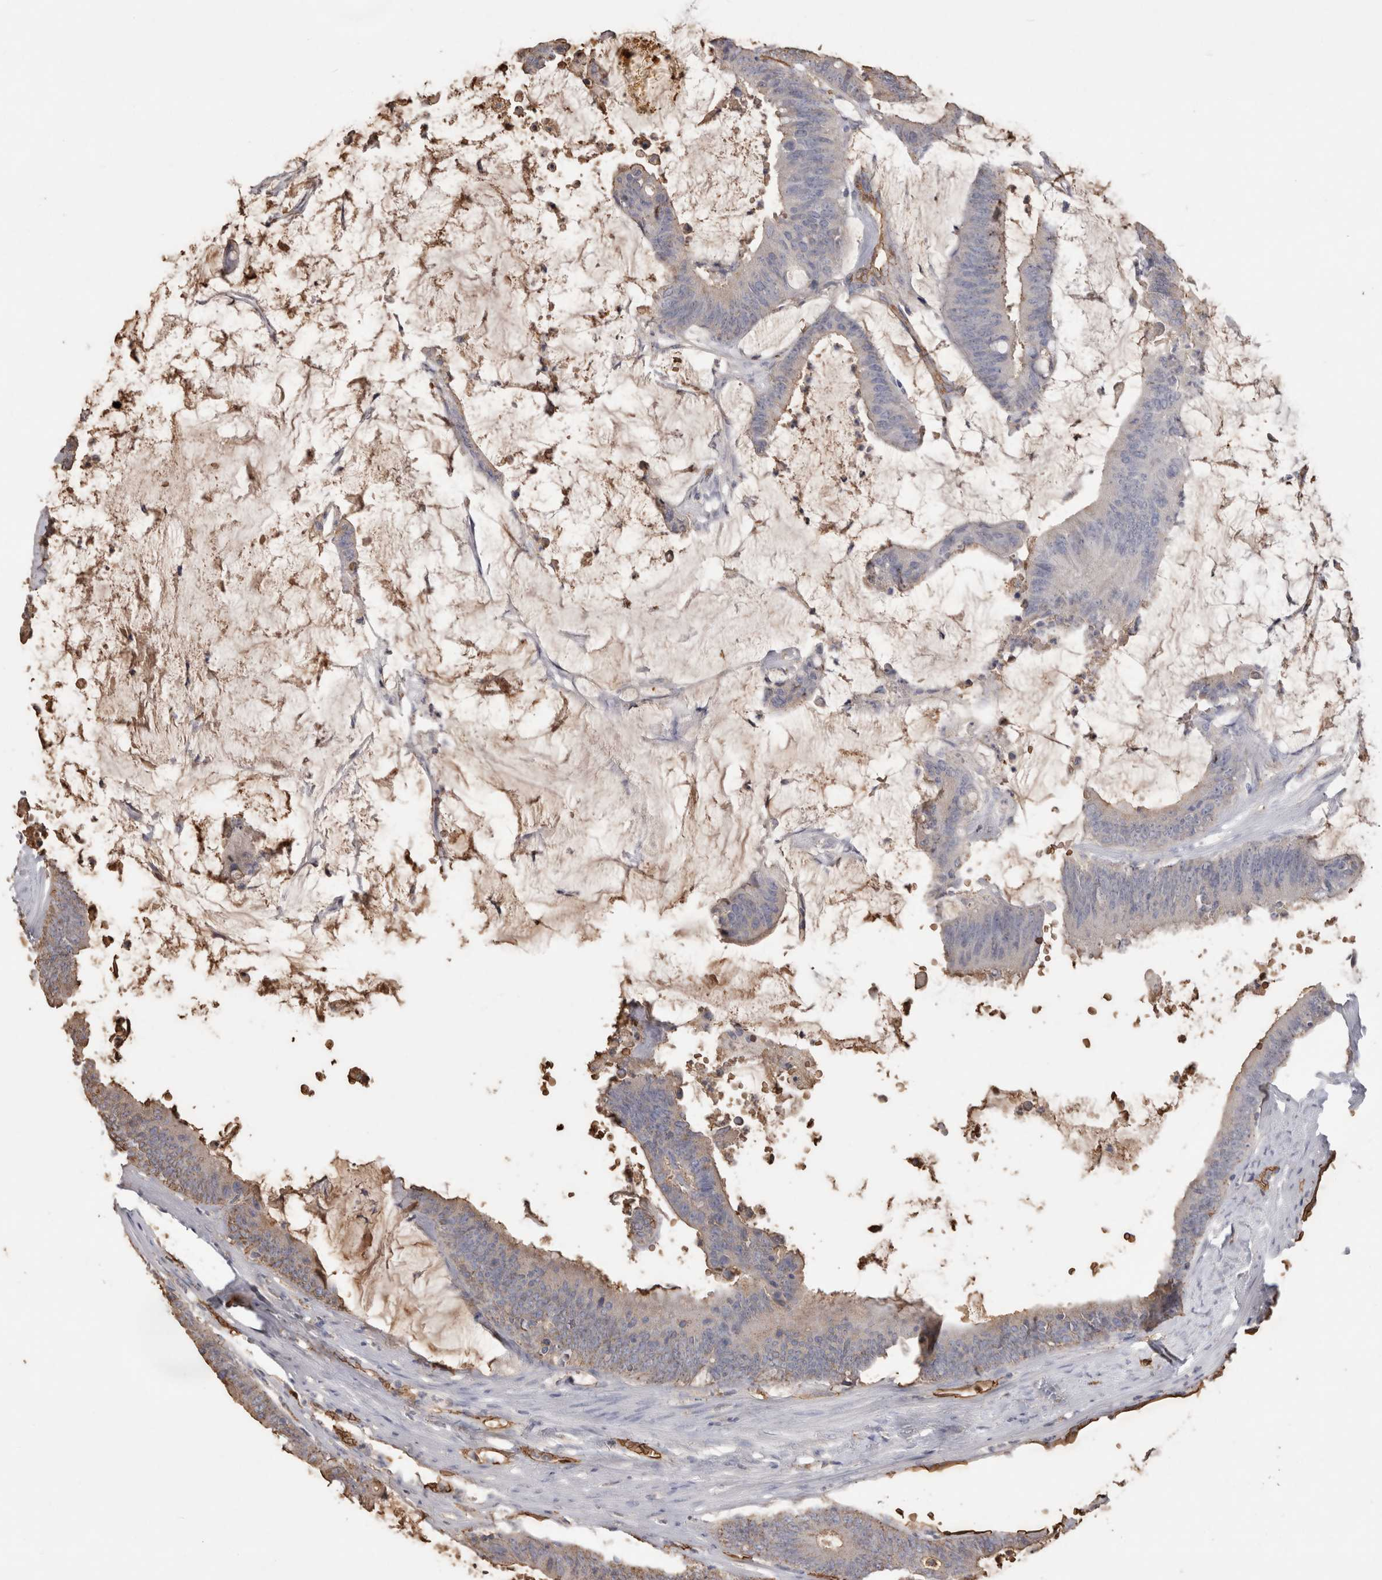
{"staining": {"intensity": "weak", "quantity": "<25%", "location": "cytoplasmic/membranous"}, "tissue": "colorectal cancer", "cell_type": "Tumor cells", "image_type": "cancer", "snomed": [{"axis": "morphology", "description": "Adenocarcinoma, NOS"}, {"axis": "topography", "description": "Rectum"}], "caption": "A histopathology image of colorectal cancer (adenocarcinoma) stained for a protein reveals no brown staining in tumor cells.", "gene": "IL17RC", "patient": {"sex": "female", "age": 66}}